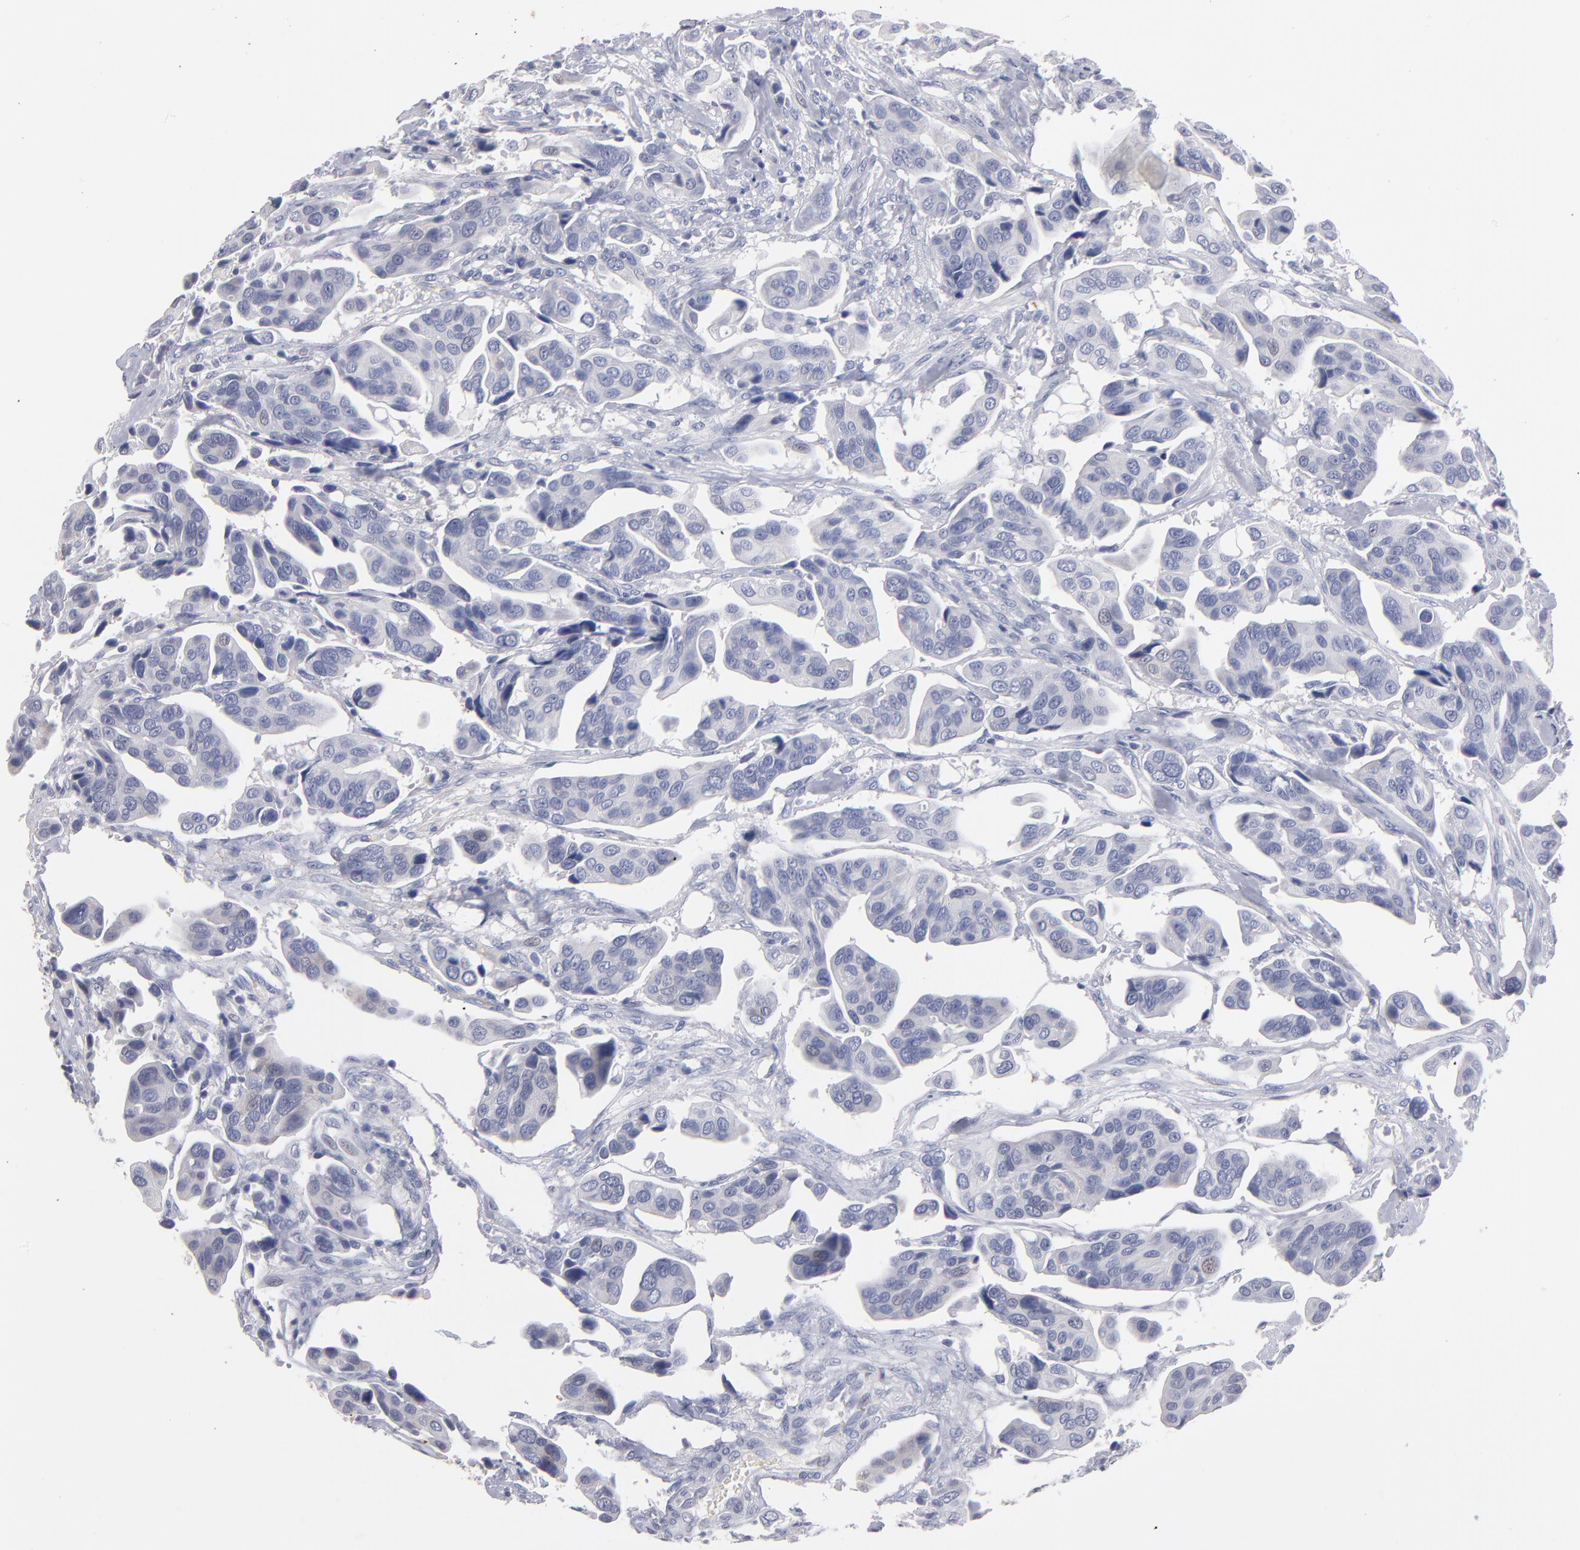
{"staining": {"intensity": "negative", "quantity": "none", "location": "none"}, "tissue": "urothelial cancer", "cell_type": "Tumor cells", "image_type": "cancer", "snomed": [{"axis": "morphology", "description": "Adenocarcinoma, NOS"}, {"axis": "topography", "description": "Urinary bladder"}], "caption": "This is an IHC histopathology image of urothelial cancer. There is no expression in tumor cells.", "gene": "FABP4", "patient": {"sex": "male", "age": 61}}